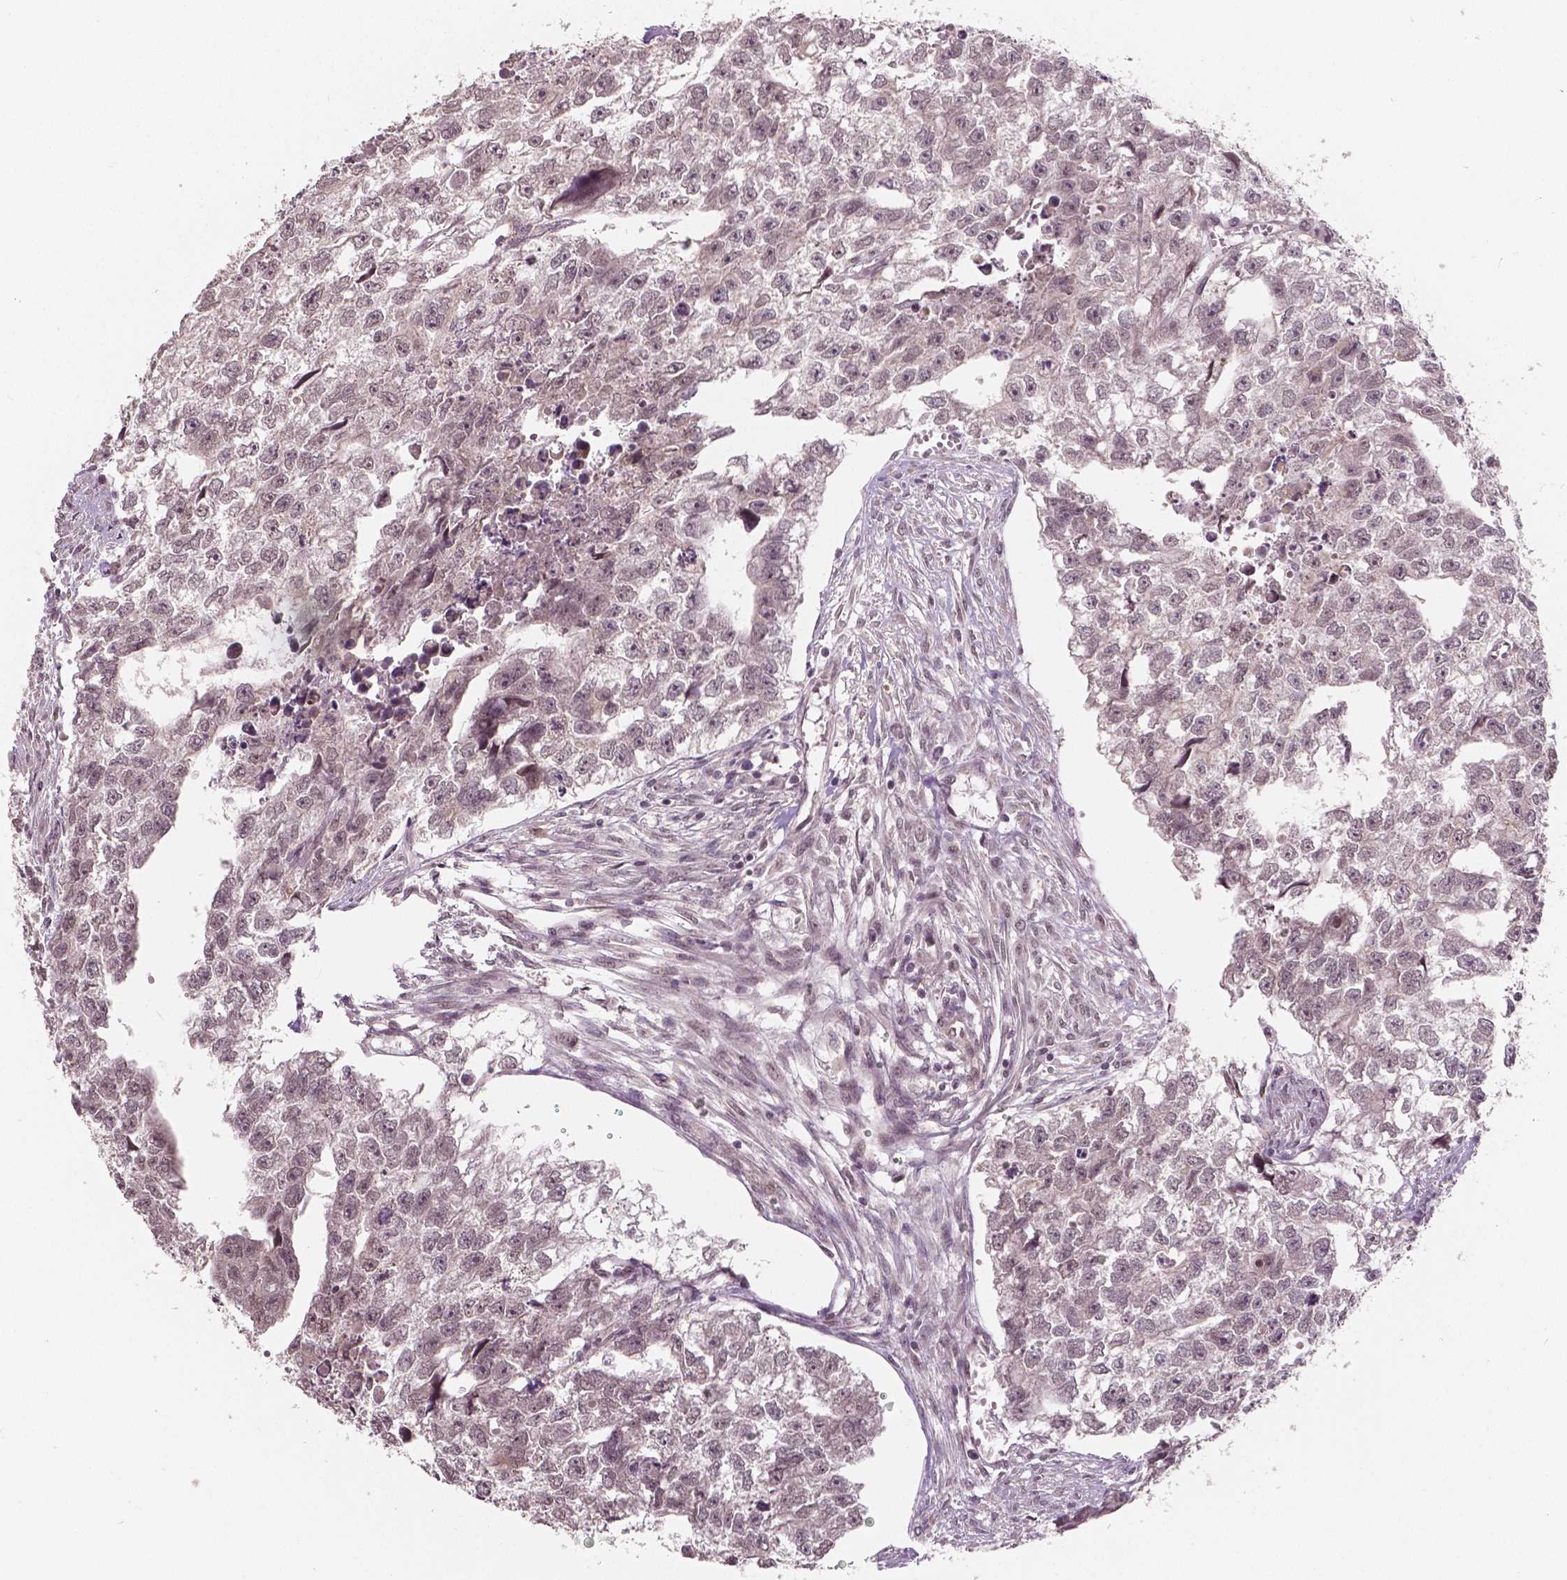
{"staining": {"intensity": "negative", "quantity": "none", "location": "none"}, "tissue": "testis cancer", "cell_type": "Tumor cells", "image_type": "cancer", "snomed": [{"axis": "morphology", "description": "Carcinoma, Embryonal, NOS"}, {"axis": "morphology", "description": "Teratoma, malignant, NOS"}, {"axis": "topography", "description": "Testis"}], "caption": "Tumor cells are negative for brown protein staining in malignant teratoma (testis).", "gene": "HMBOX1", "patient": {"sex": "male", "age": 44}}